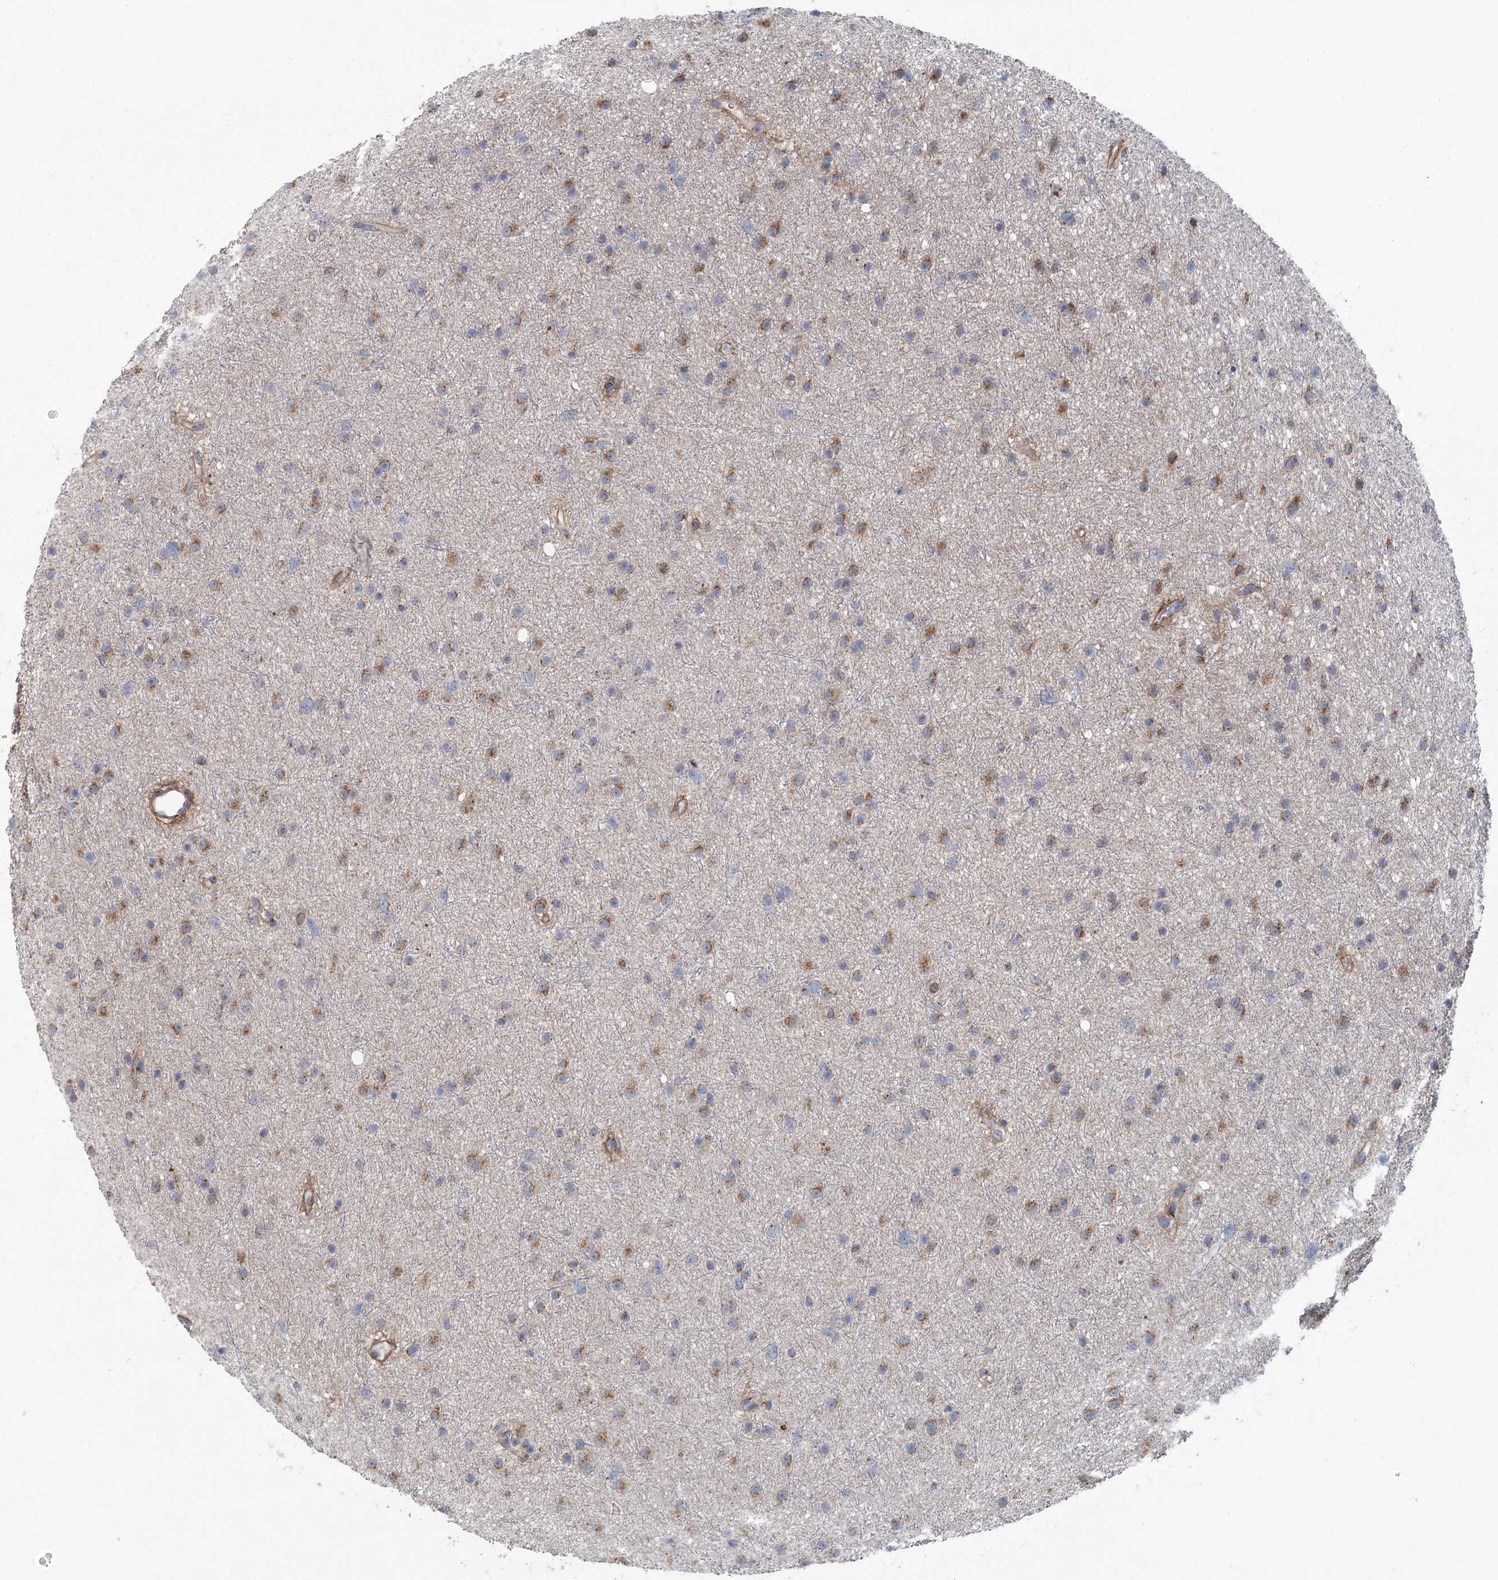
{"staining": {"intensity": "moderate", "quantity": "25%-75%", "location": "cytoplasmic/membranous"}, "tissue": "glioma", "cell_type": "Tumor cells", "image_type": "cancer", "snomed": [{"axis": "morphology", "description": "Glioma, malignant, Low grade"}, {"axis": "topography", "description": "Cerebral cortex"}], "caption": "Immunohistochemical staining of malignant glioma (low-grade) shows moderate cytoplasmic/membranous protein expression in approximately 25%-75% of tumor cells.", "gene": "ITIH5", "patient": {"sex": "female", "age": 39}}